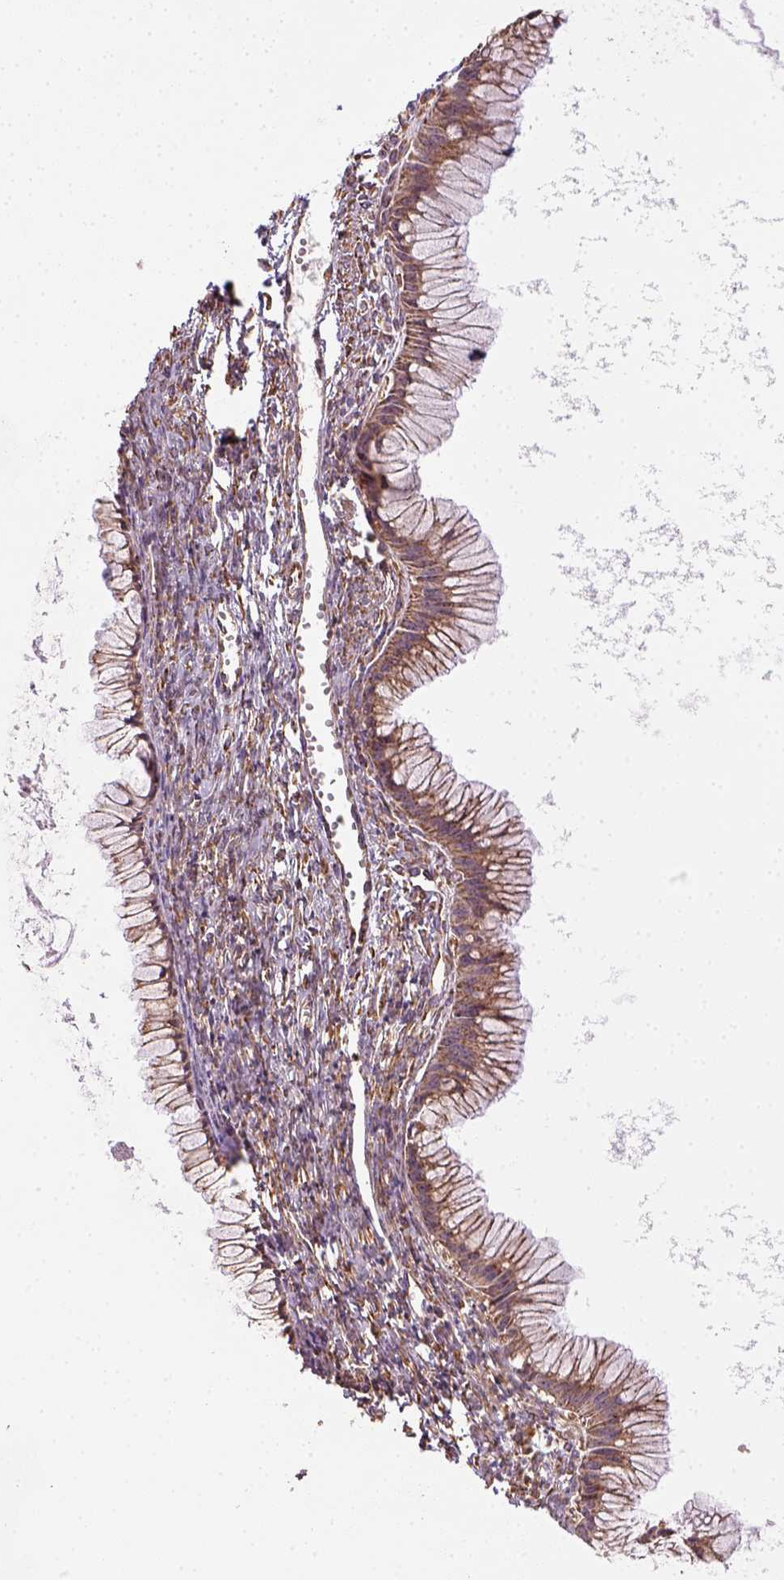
{"staining": {"intensity": "moderate", "quantity": ">75%", "location": "cytoplasmic/membranous"}, "tissue": "ovarian cancer", "cell_type": "Tumor cells", "image_type": "cancer", "snomed": [{"axis": "morphology", "description": "Cystadenocarcinoma, mucinous, NOS"}, {"axis": "topography", "description": "Ovary"}], "caption": "Immunohistochemical staining of human mucinous cystadenocarcinoma (ovarian) exhibits medium levels of moderate cytoplasmic/membranous protein positivity in about >75% of tumor cells.", "gene": "MAPK8IP3", "patient": {"sex": "female", "age": 41}}